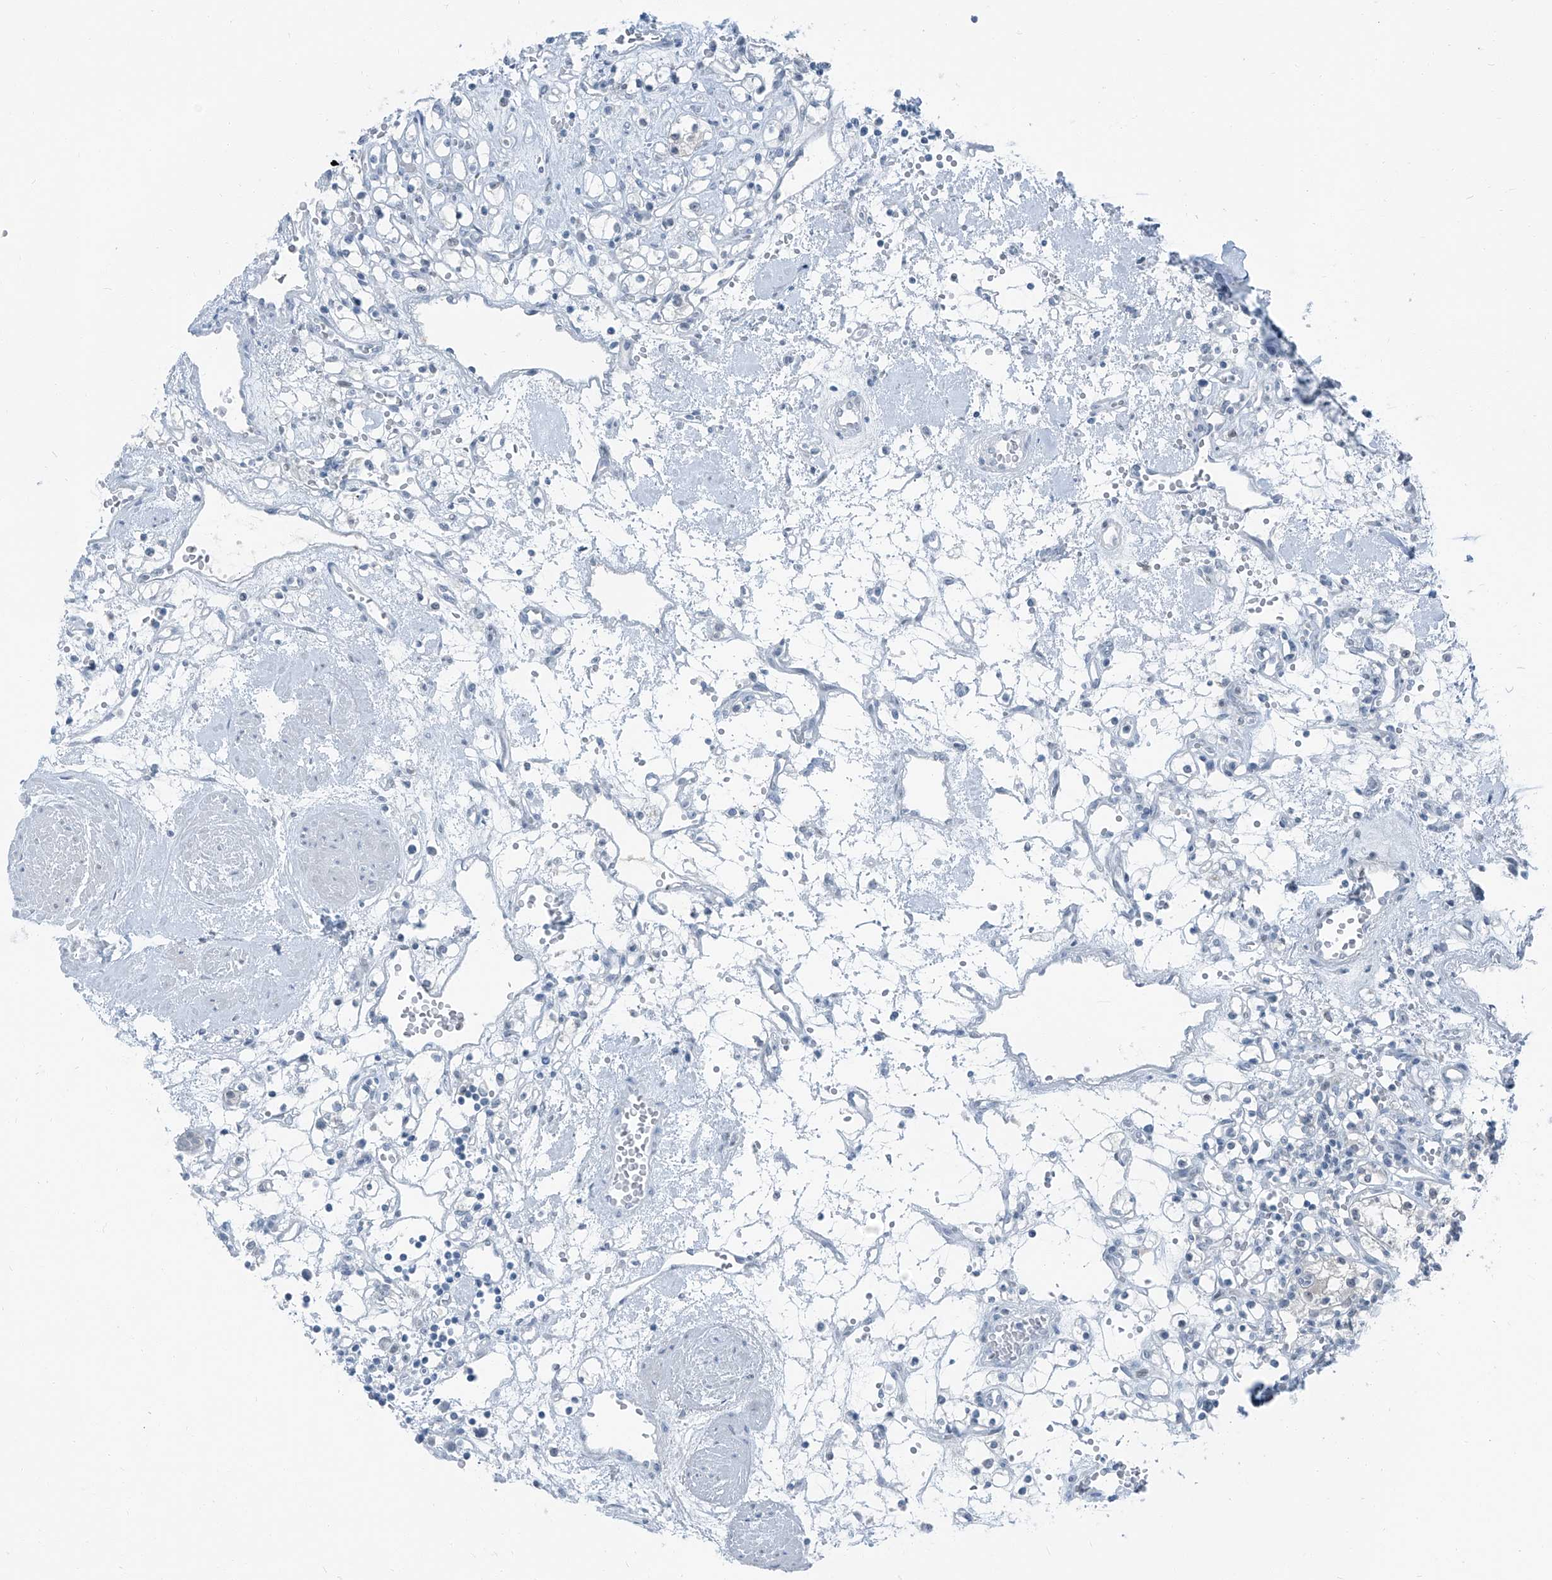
{"staining": {"intensity": "negative", "quantity": "none", "location": "none"}, "tissue": "renal cancer", "cell_type": "Tumor cells", "image_type": "cancer", "snomed": [{"axis": "morphology", "description": "Adenocarcinoma, NOS"}, {"axis": "topography", "description": "Kidney"}], "caption": "A high-resolution photomicrograph shows immunohistochemistry staining of adenocarcinoma (renal), which shows no significant staining in tumor cells.", "gene": "RGN", "patient": {"sex": "female", "age": 59}}